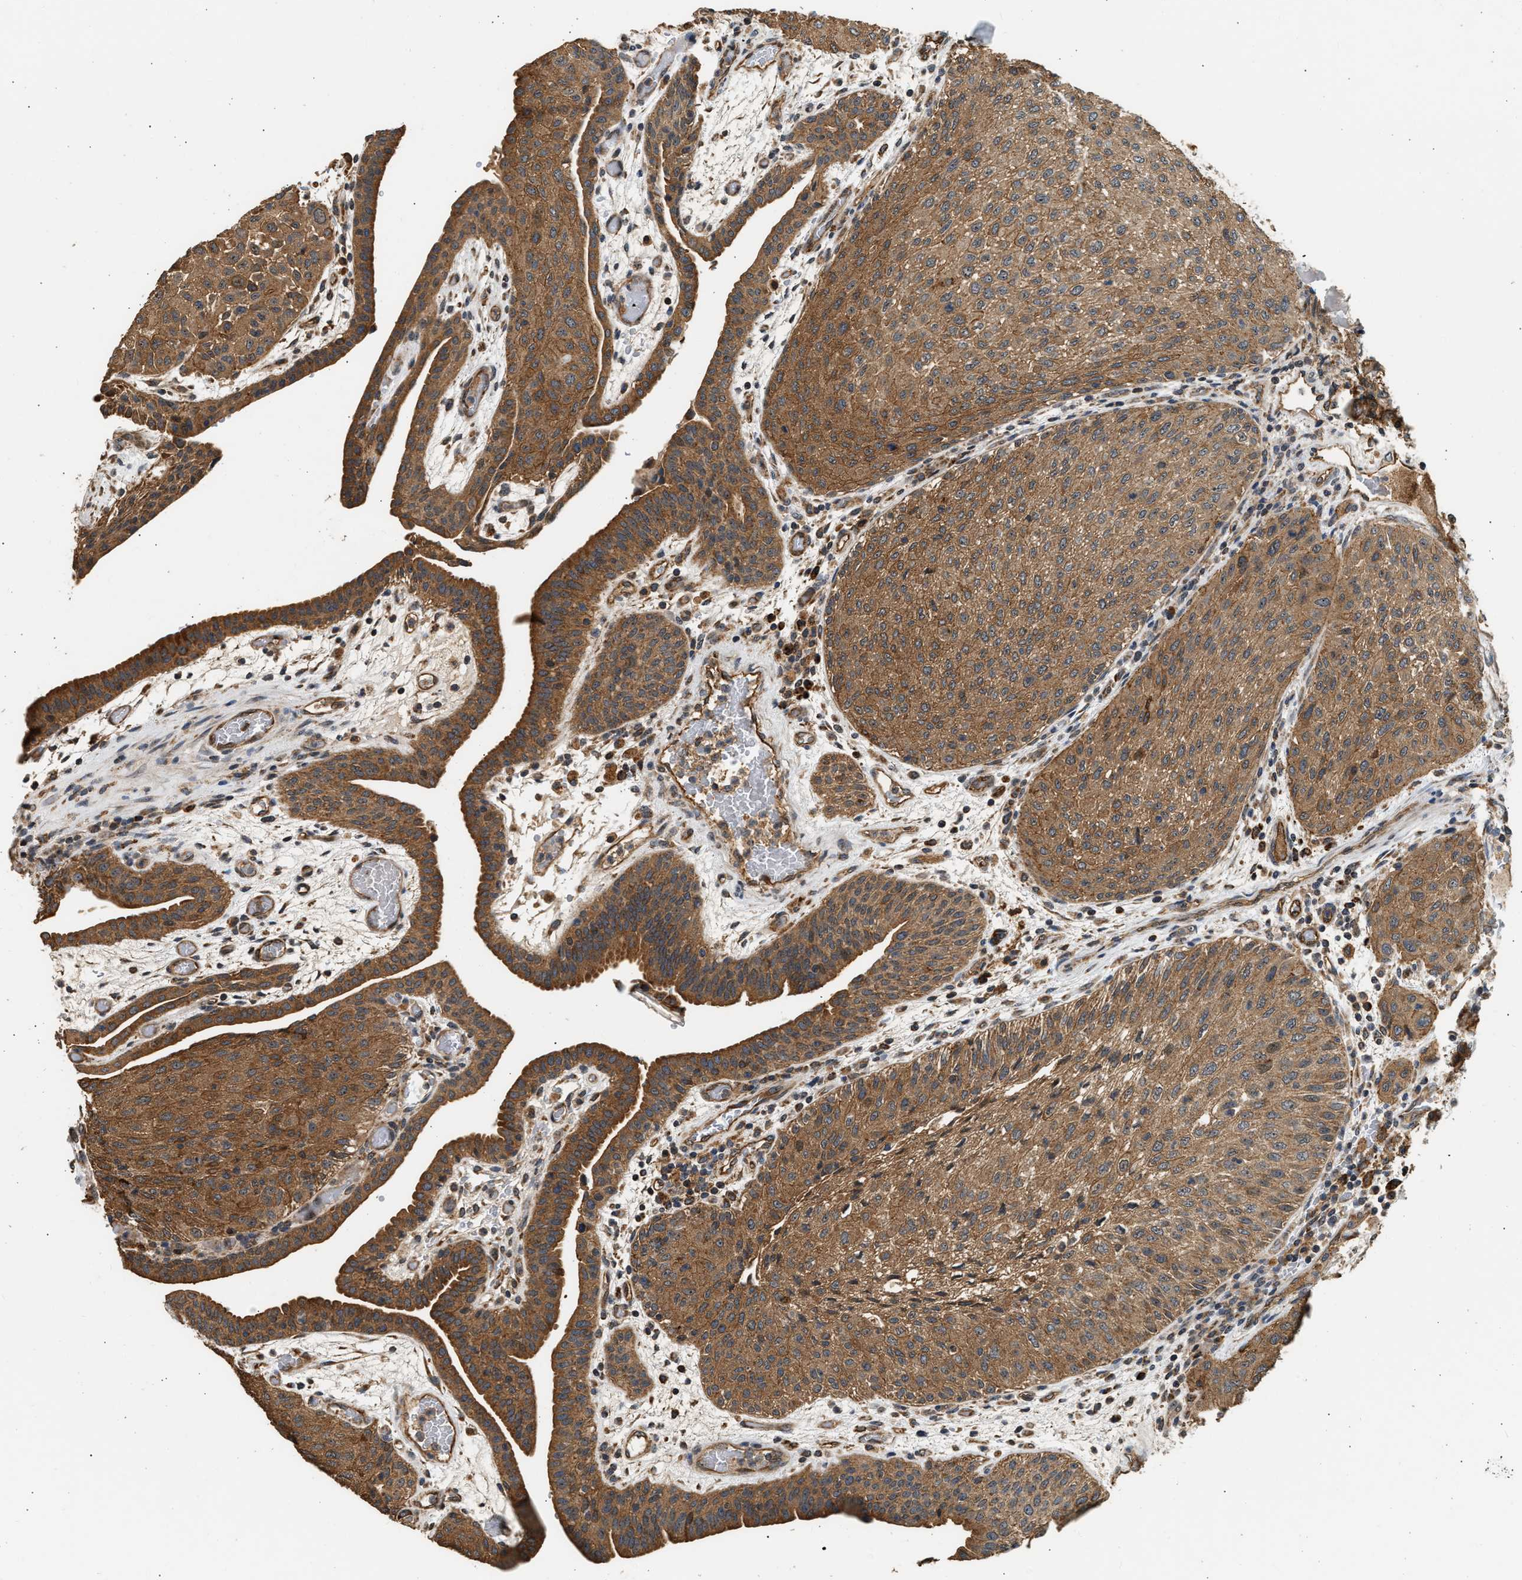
{"staining": {"intensity": "strong", "quantity": ">75%", "location": "cytoplasmic/membranous"}, "tissue": "urothelial cancer", "cell_type": "Tumor cells", "image_type": "cancer", "snomed": [{"axis": "morphology", "description": "Urothelial carcinoma, Low grade"}, {"axis": "morphology", "description": "Urothelial carcinoma, High grade"}, {"axis": "topography", "description": "Urinary bladder"}], "caption": "Protein staining of urothelial cancer tissue exhibits strong cytoplasmic/membranous staining in approximately >75% of tumor cells.", "gene": "DUSP14", "patient": {"sex": "male", "age": 35}}